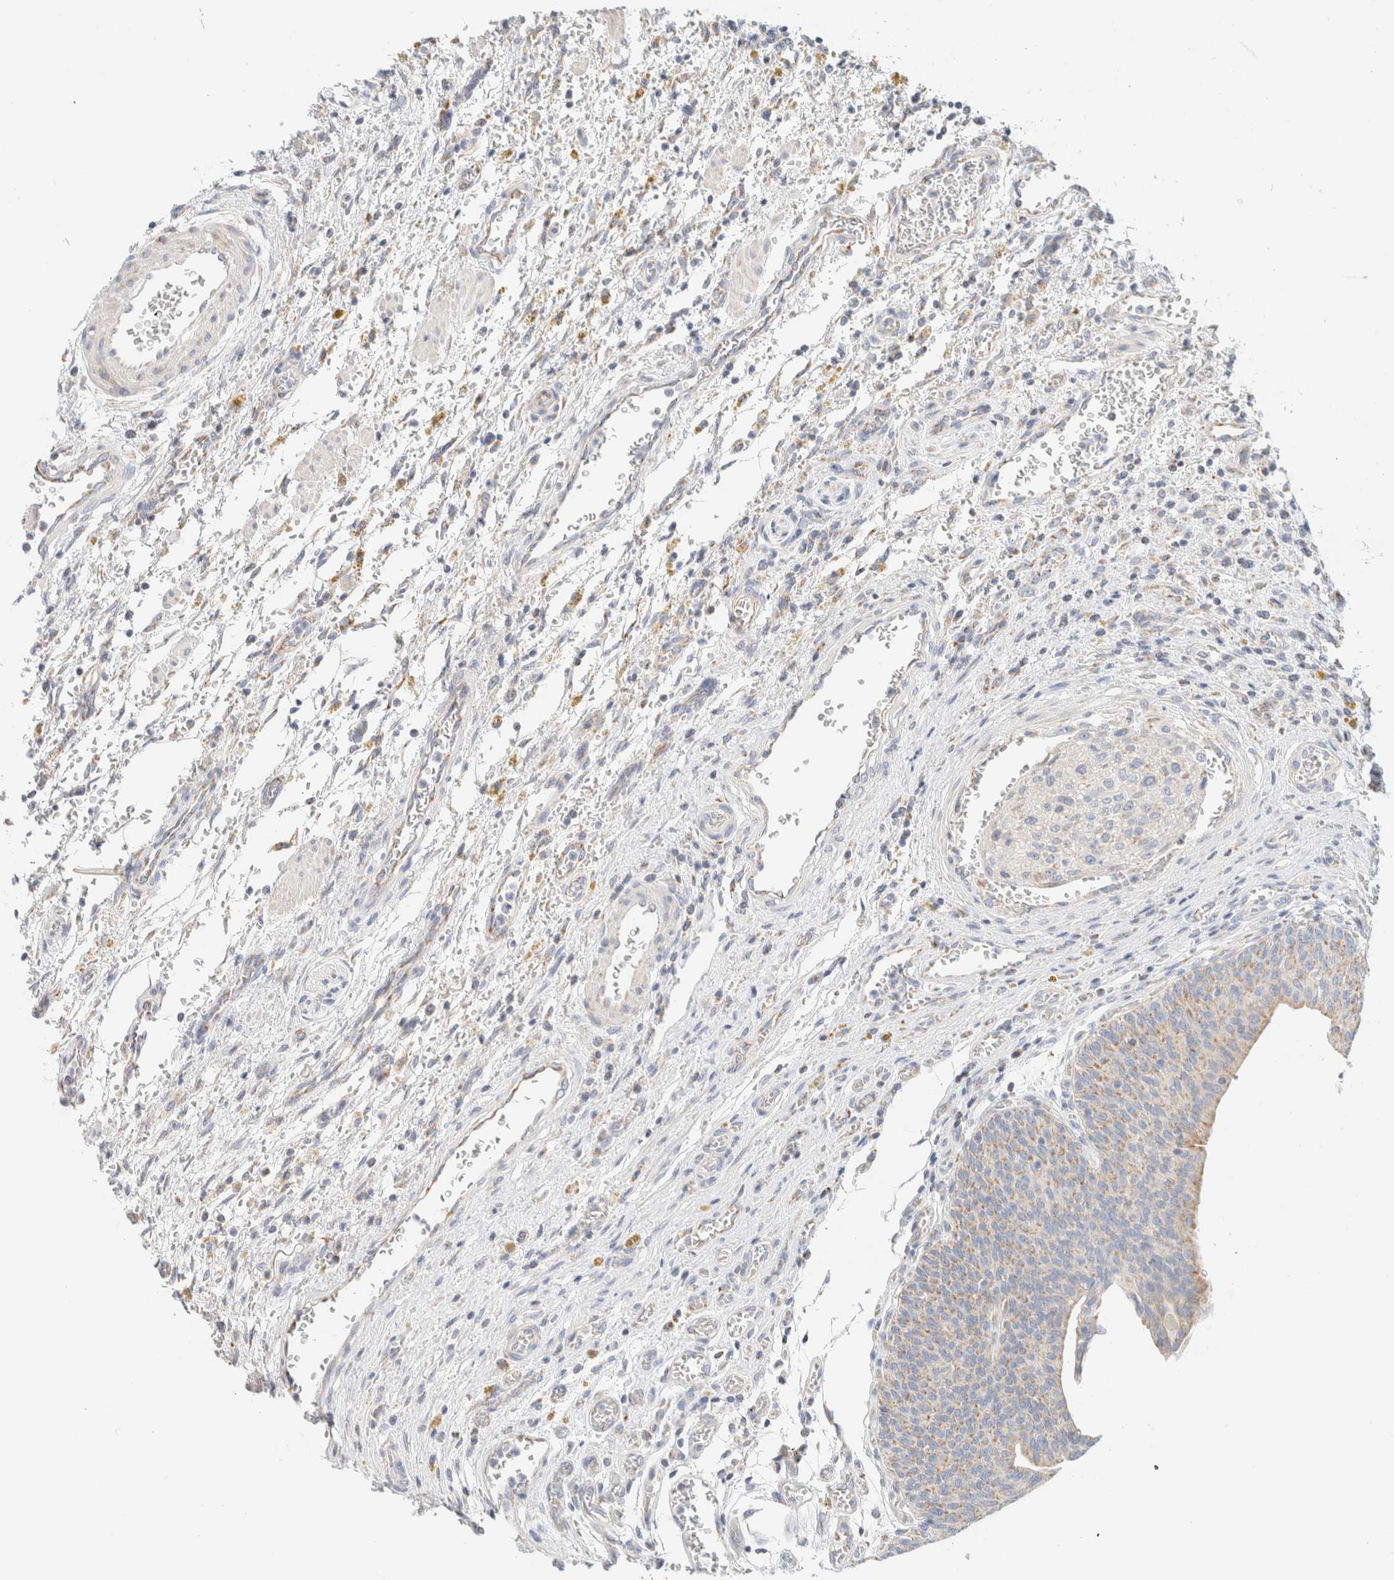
{"staining": {"intensity": "negative", "quantity": "none", "location": "none"}, "tissue": "urothelial cancer", "cell_type": "Tumor cells", "image_type": "cancer", "snomed": [{"axis": "morphology", "description": "Urothelial carcinoma, Low grade"}, {"axis": "morphology", "description": "Urothelial carcinoma, High grade"}, {"axis": "topography", "description": "Urinary bladder"}], "caption": "Immunohistochemical staining of human urothelial cancer displays no significant expression in tumor cells.", "gene": "HDHD3", "patient": {"sex": "male", "age": 35}}